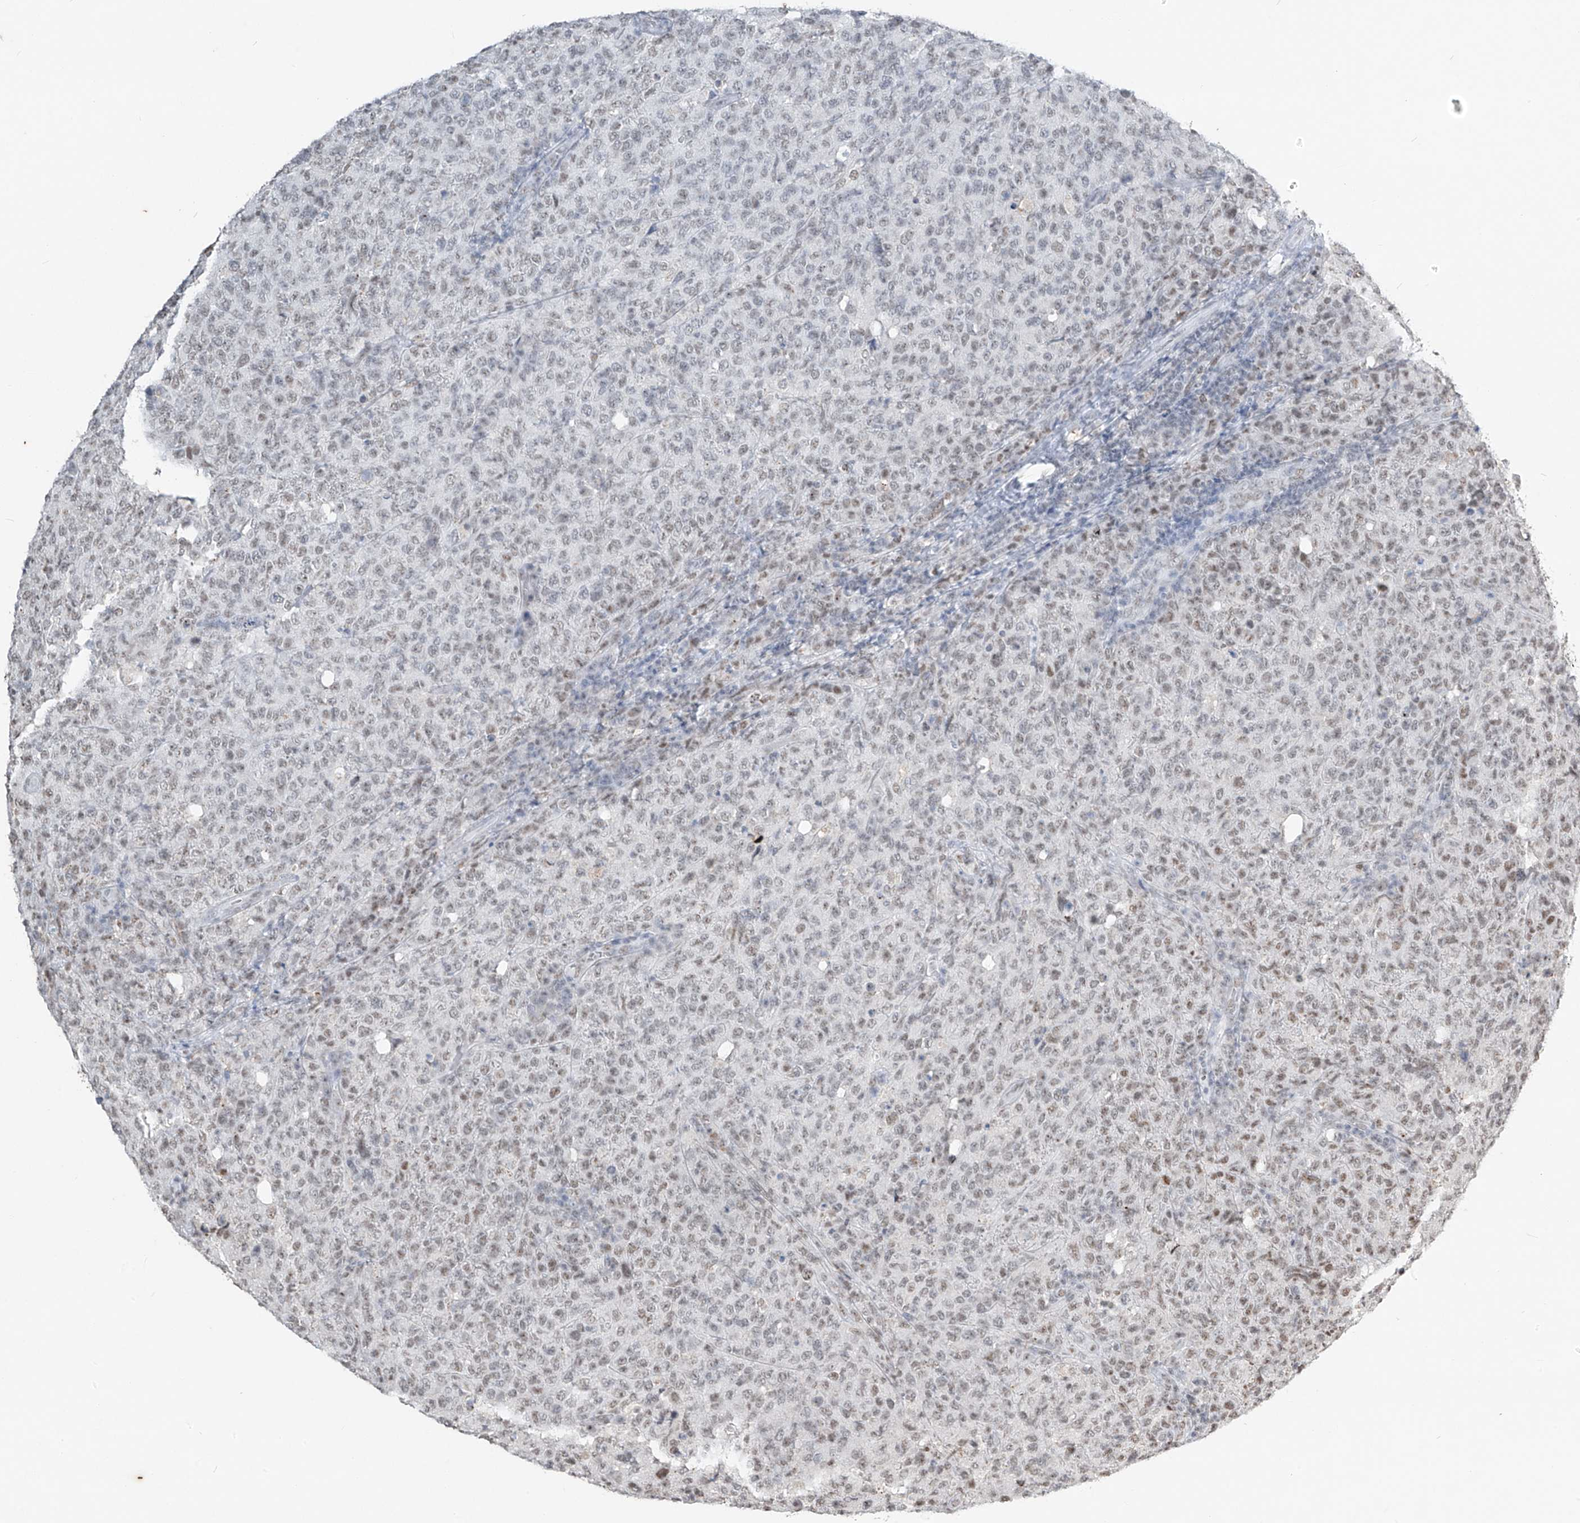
{"staining": {"intensity": "weak", "quantity": "<25%", "location": "nuclear"}, "tissue": "lymphoma", "cell_type": "Tumor cells", "image_type": "cancer", "snomed": [{"axis": "morphology", "description": "Malignant lymphoma, non-Hodgkin's type, High grade"}, {"axis": "topography", "description": "Tonsil"}], "caption": "This is an immunohistochemistry micrograph of human malignant lymphoma, non-Hodgkin's type (high-grade). There is no staining in tumor cells.", "gene": "TFEC", "patient": {"sex": "female", "age": 36}}